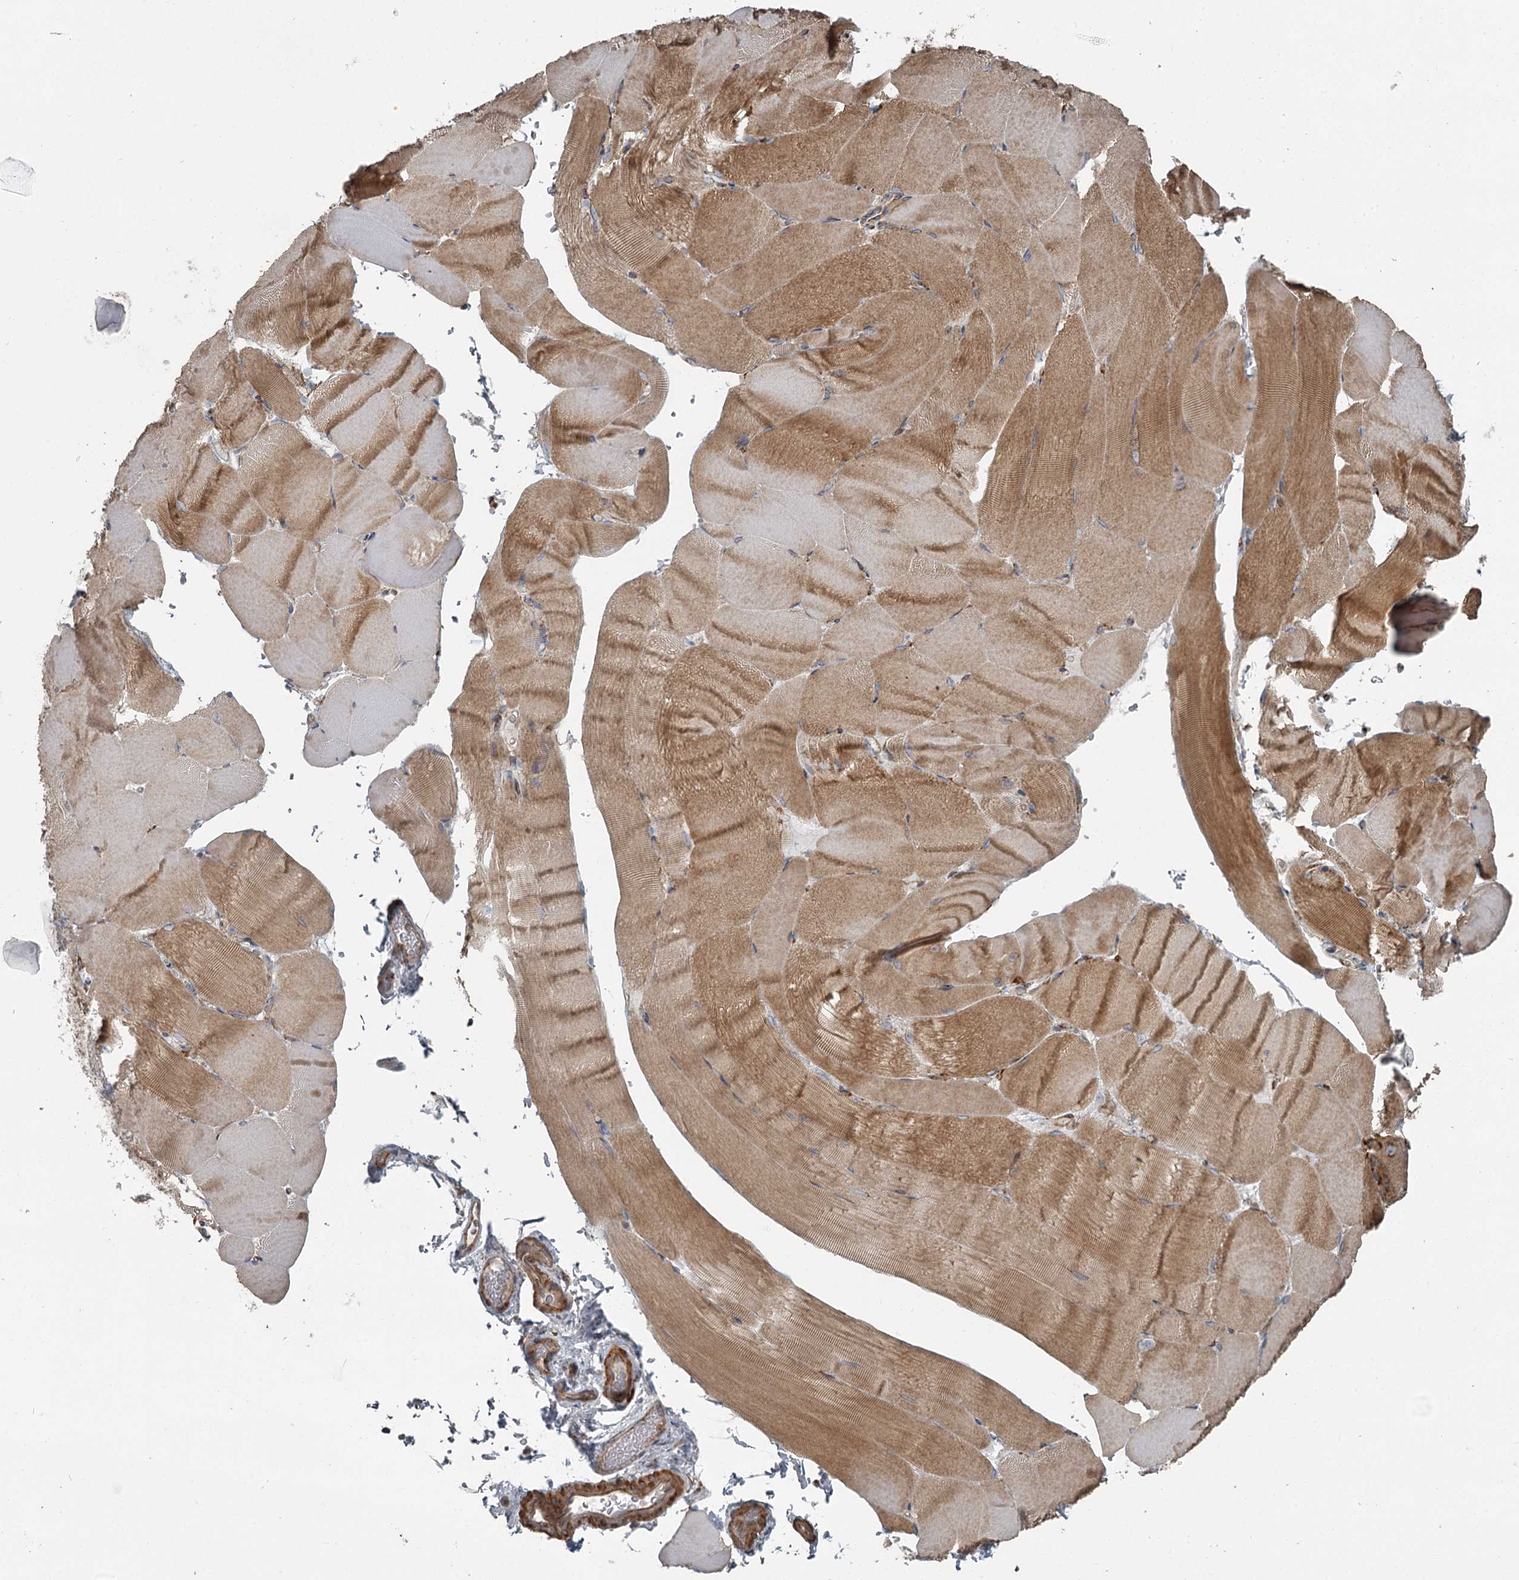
{"staining": {"intensity": "moderate", "quantity": ">75%", "location": "cytoplasmic/membranous"}, "tissue": "skeletal muscle", "cell_type": "Myocytes", "image_type": "normal", "snomed": [{"axis": "morphology", "description": "Normal tissue, NOS"}, {"axis": "topography", "description": "Skeletal muscle"}, {"axis": "topography", "description": "Parathyroid gland"}], "caption": "Immunohistochemical staining of benign human skeletal muscle shows >75% levels of moderate cytoplasmic/membranous protein staining in approximately >75% of myocytes.", "gene": "RASSF8", "patient": {"sex": "female", "age": 37}}